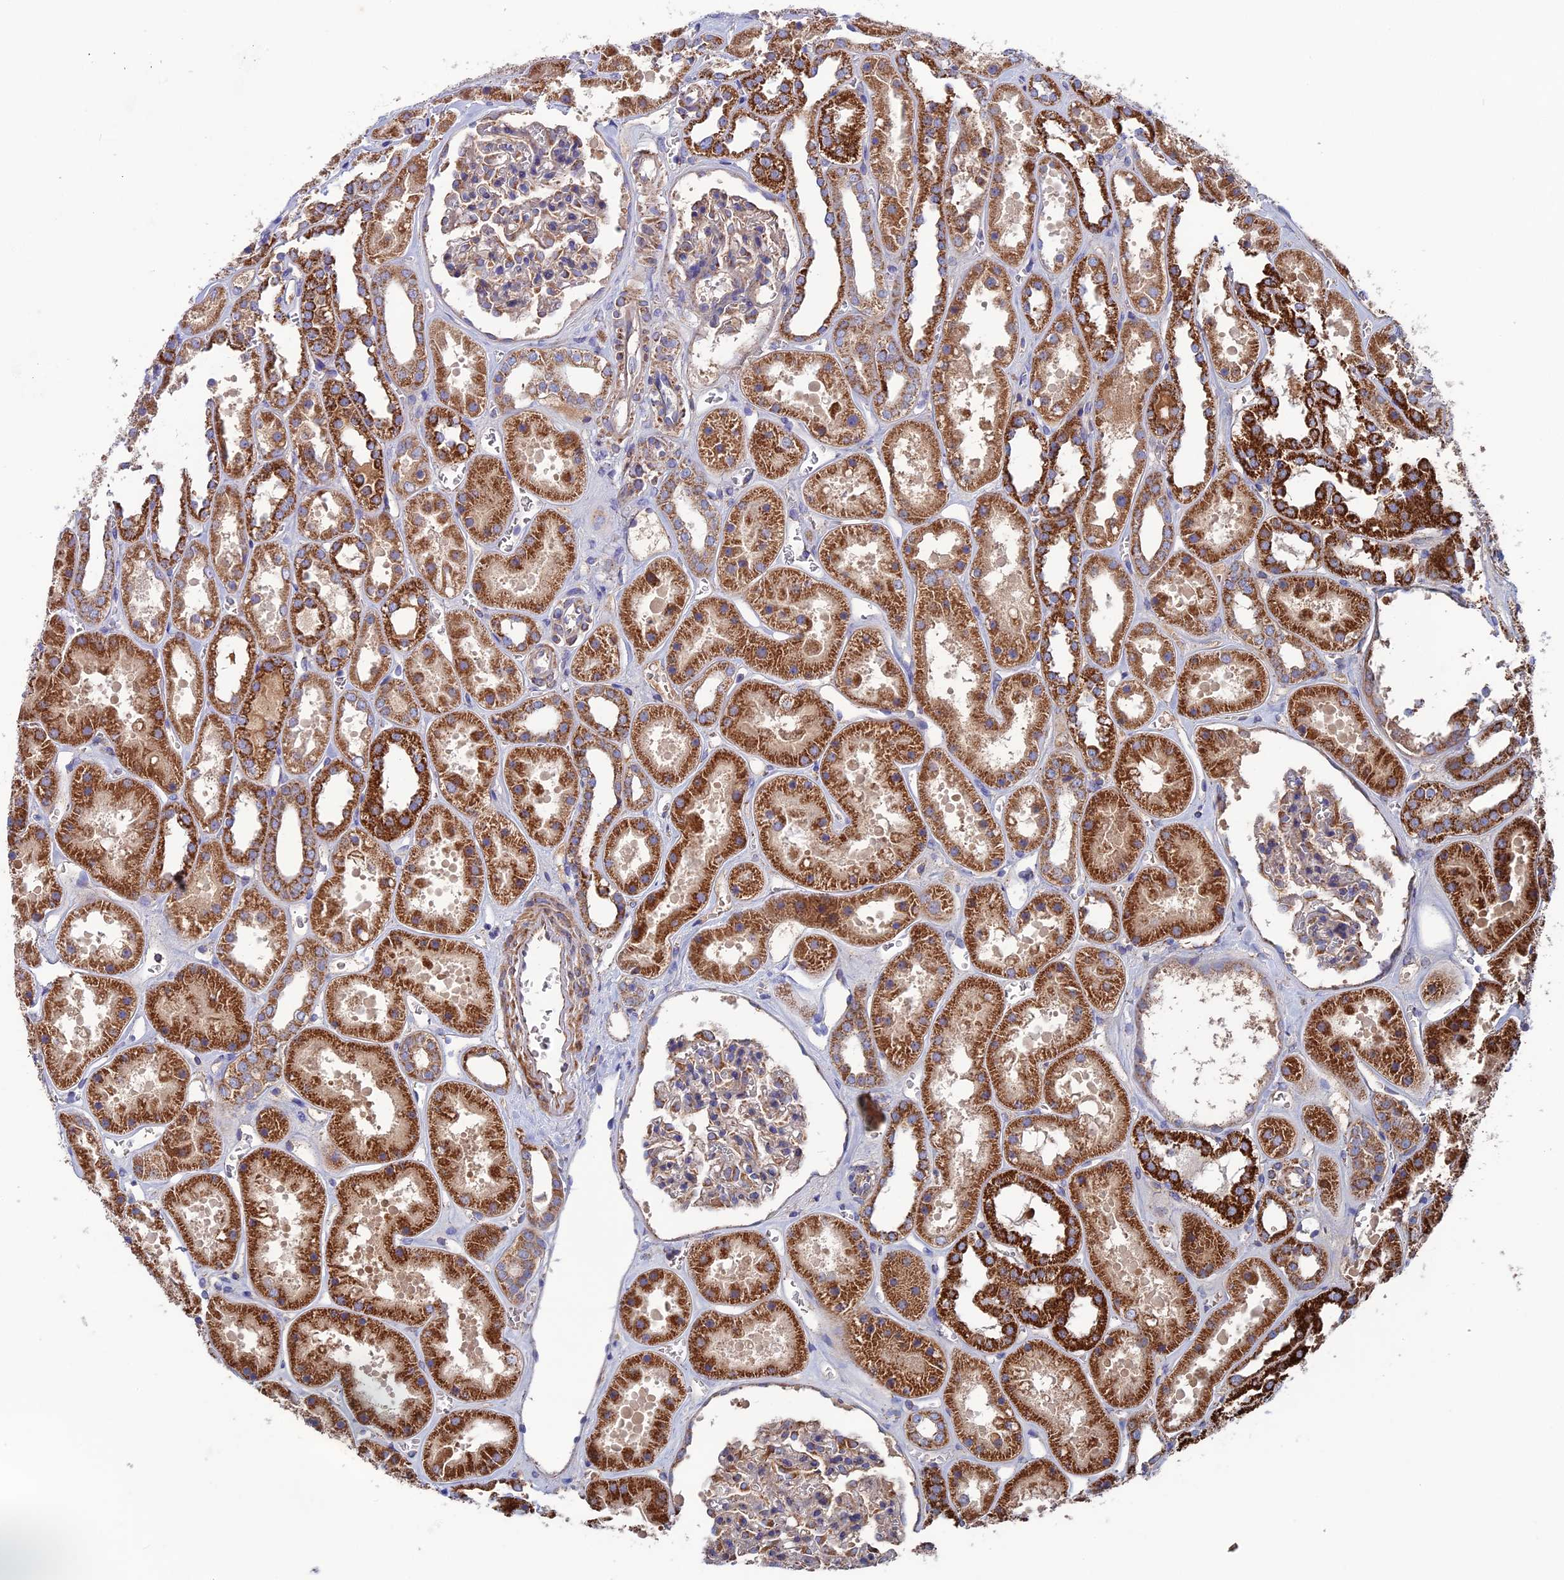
{"staining": {"intensity": "weak", "quantity": "25%-75%", "location": "cytoplasmic/membranous"}, "tissue": "kidney", "cell_type": "Cells in glomeruli", "image_type": "normal", "snomed": [{"axis": "morphology", "description": "Normal tissue, NOS"}, {"axis": "topography", "description": "Kidney"}], "caption": "Human kidney stained for a protein (brown) displays weak cytoplasmic/membranous positive expression in about 25%-75% of cells in glomeruli.", "gene": "SLC15A5", "patient": {"sex": "female", "age": 41}}